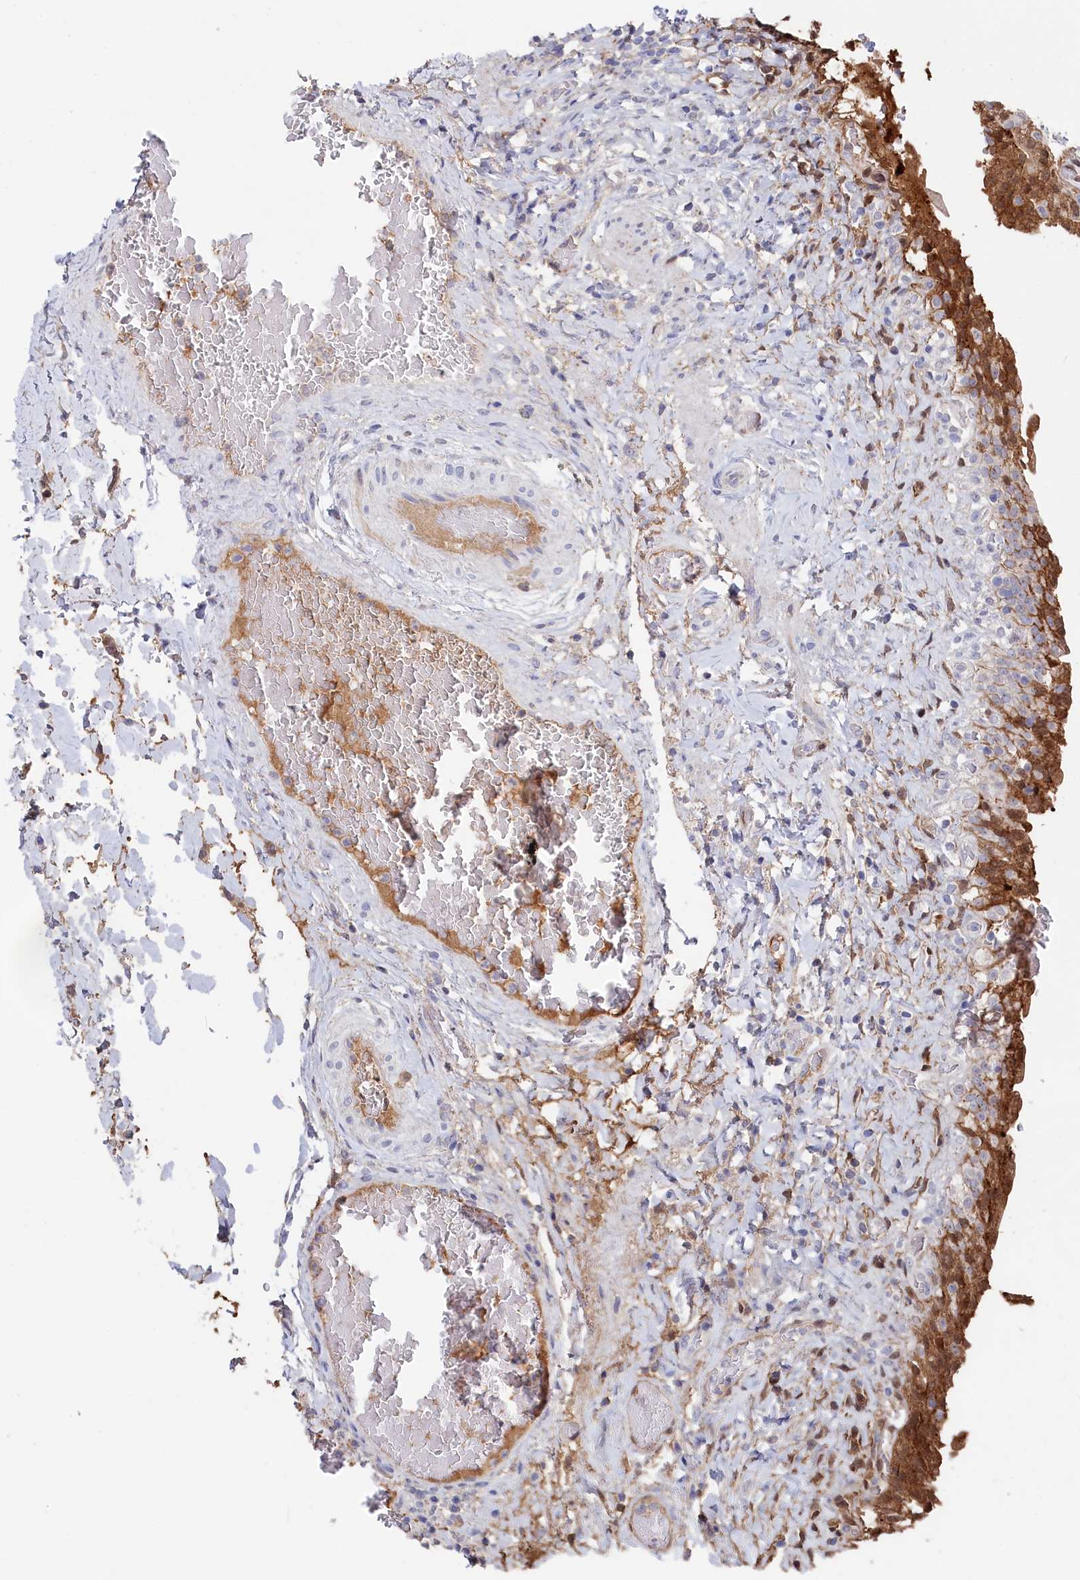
{"staining": {"intensity": "moderate", "quantity": "<25%", "location": "cytoplasmic/membranous"}, "tissue": "urinary bladder", "cell_type": "Urothelial cells", "image_type": "normal", "snomed": [{"axis": "morphology", "description": "Normal tissue, NOS"}, {"axis": "morphology", "description": "Inflammation, NOS"}, {"axis": "topography", "description": "Urinary bladder"}], "caption": "Protein expression analysis of normal urinary bladder demonstrates moderate cytoplasmic/membranous expression in about <25% of urothelial cells.", "gene": "SEMG2", "patient": {"sex": "male", "age": 64}}